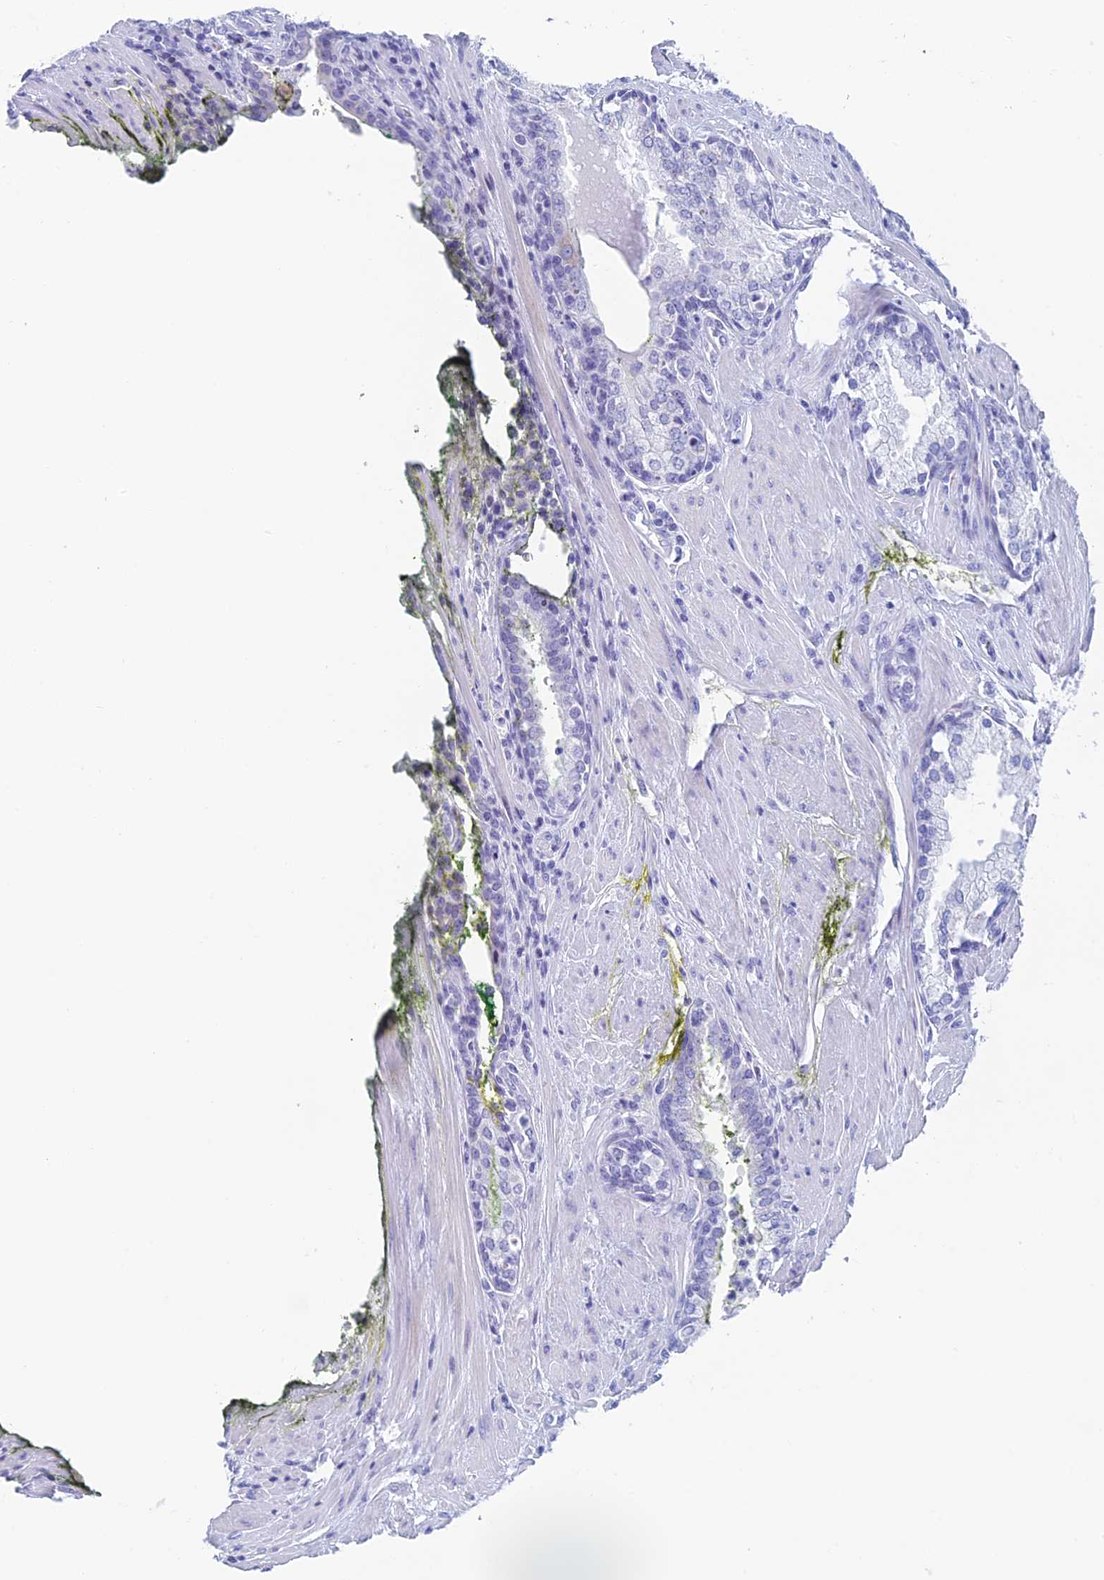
{"staining": {"intensity": "negative", "quantity": "none", "location": "none"}, "tissue": "prostate cancer", "cell_type": "Tumor cells", "image_type": "cancer", "snomed": [{"axis": "morphology", "description": "Adenocarcinoma, Low grade"}, {"axis": "topography", "description": "Prostate"}], "caption": "This is an immunohistochemistry histopathology image of human prostate cancer (low-grade adenocarcinoma). There is no positivity in tumor cells.", "gene": "REXO5", "patient": {"sex": "male", "age": 54}}